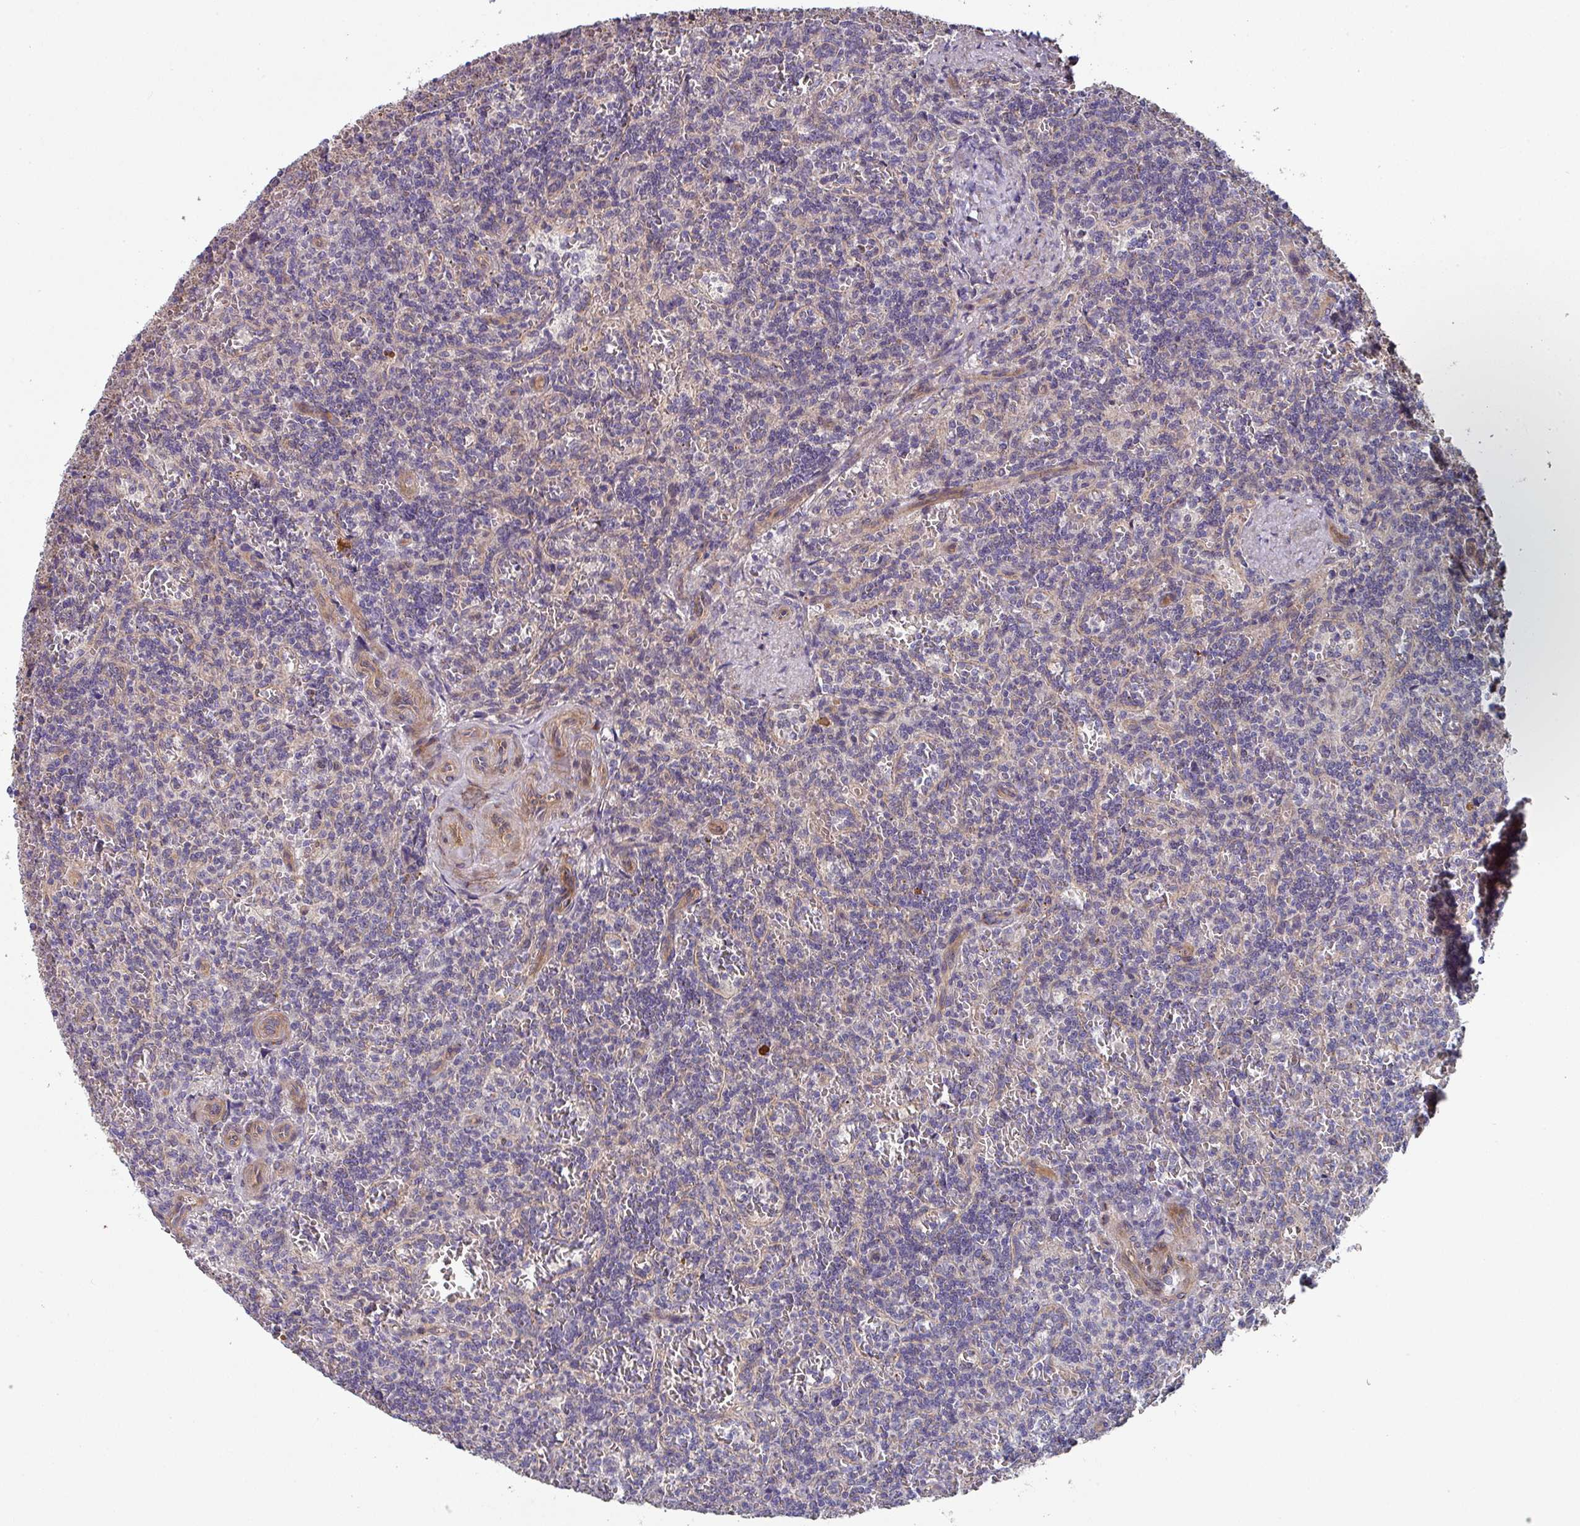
{"staining": {"intensity": "negative", "quantity": "none", "location": "none"}, "tissue": "lymphoma", "cell_type": "Tumor cells", "image_type": "cancer", "snomed": [{"axis": "morphology", "description": "Malignant lymphoma, non-Hodgkin's type, Low grade"}, {"axis": "topography", "description": "Spleen"}], "caption": "Malignant lymphoma, non-Hodgkin's type (low-grade) stained for a protein using IHC reveals no staining tumor cells.", "gene": "DCAF12L2", "patient": {"sex": "male", "age": 73}}